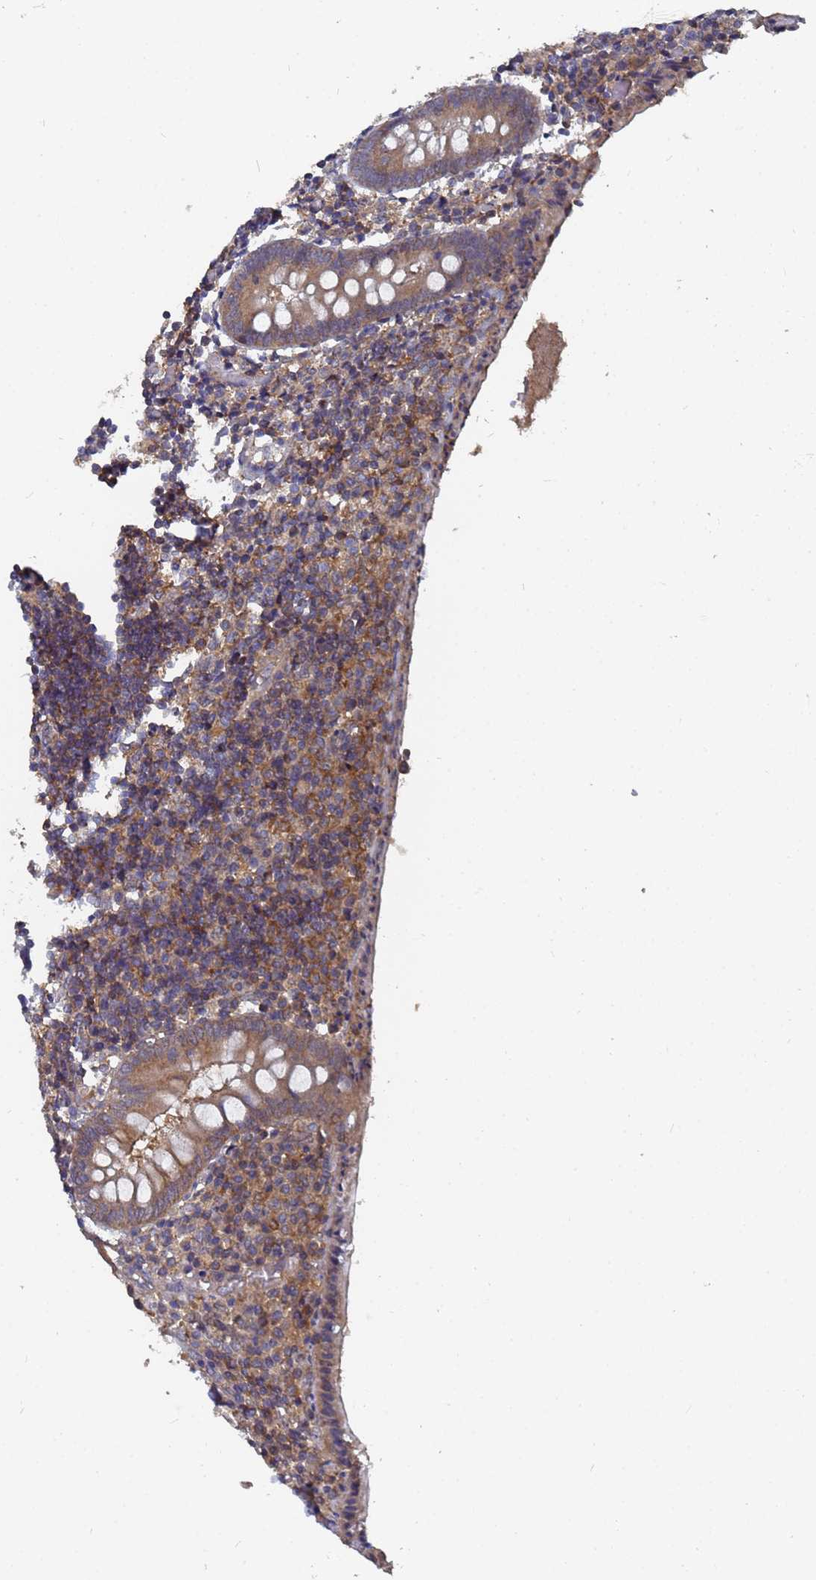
{"staining": {"intensity": "moderate", "quantity": ">75%", "location": "cytoplasmic/membranous"}, "tissue": "appendix", "cell_type": "Glandular cells", "image_type": "normal", "snomed": [{"axis": "morphology", "description": "Normal tissue, NOS"}, {"axis": "topography", "description": "Appendix"}], "caption": "Appendix stained with immunohistochemistry shows moderate cytoplasmic/membranous staining in approximately >75% of glandular cells. The staining was performed using DAB (3,3'-diaminobenzidine), with brown indicating positive protein expression. Nuclei are stained blue with hematoxylin.", "gene": "ALS2CL", "patient": {"sex": "female", "age": 17}}